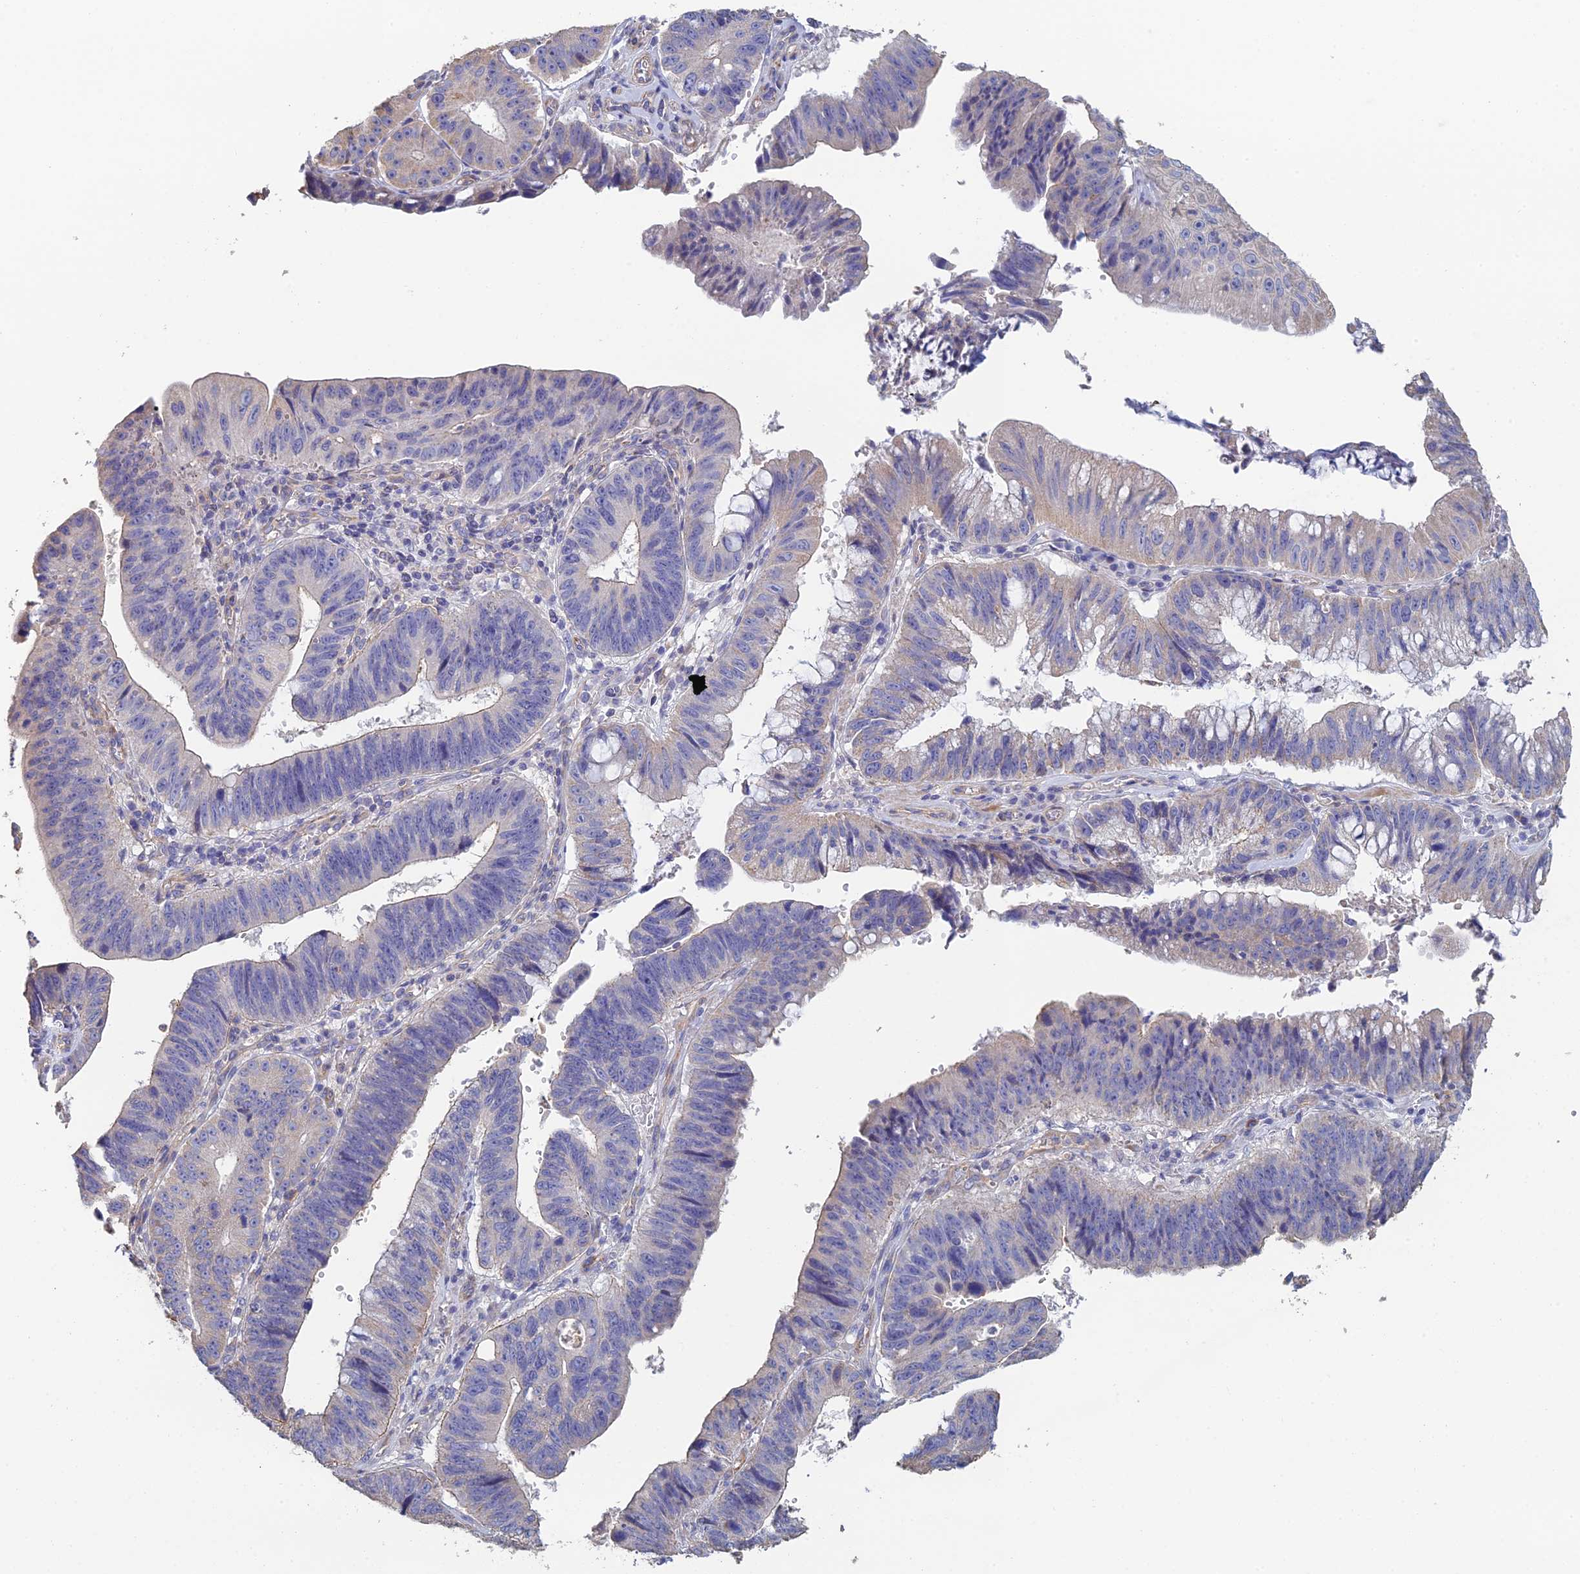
{"staining": {"intensity": "negative", "quantity": "none", "location": "none"}, "tissue": "stomach cancer", "cell_type": "Tumor cells", "image_type": "cancer", "snomed": [{"axis": "morphology", "description": "Adenocarcinoma, NOS"}, {"axis": "topography", "description": "Stomach"}], "caption": "DAB immunohistochemical staining of stomach cancer (adenocarcinoma) exhibits no significant staining in tumor cells. Brightfield microscopy of immunohistochemistry stained with DAB (3,3'-diaminobenzidine) (brown) and hematoxylin (blue), captured at high magnification.", "gene": "PCDHA5", "patient": {"sex": "male", "age": 59}}